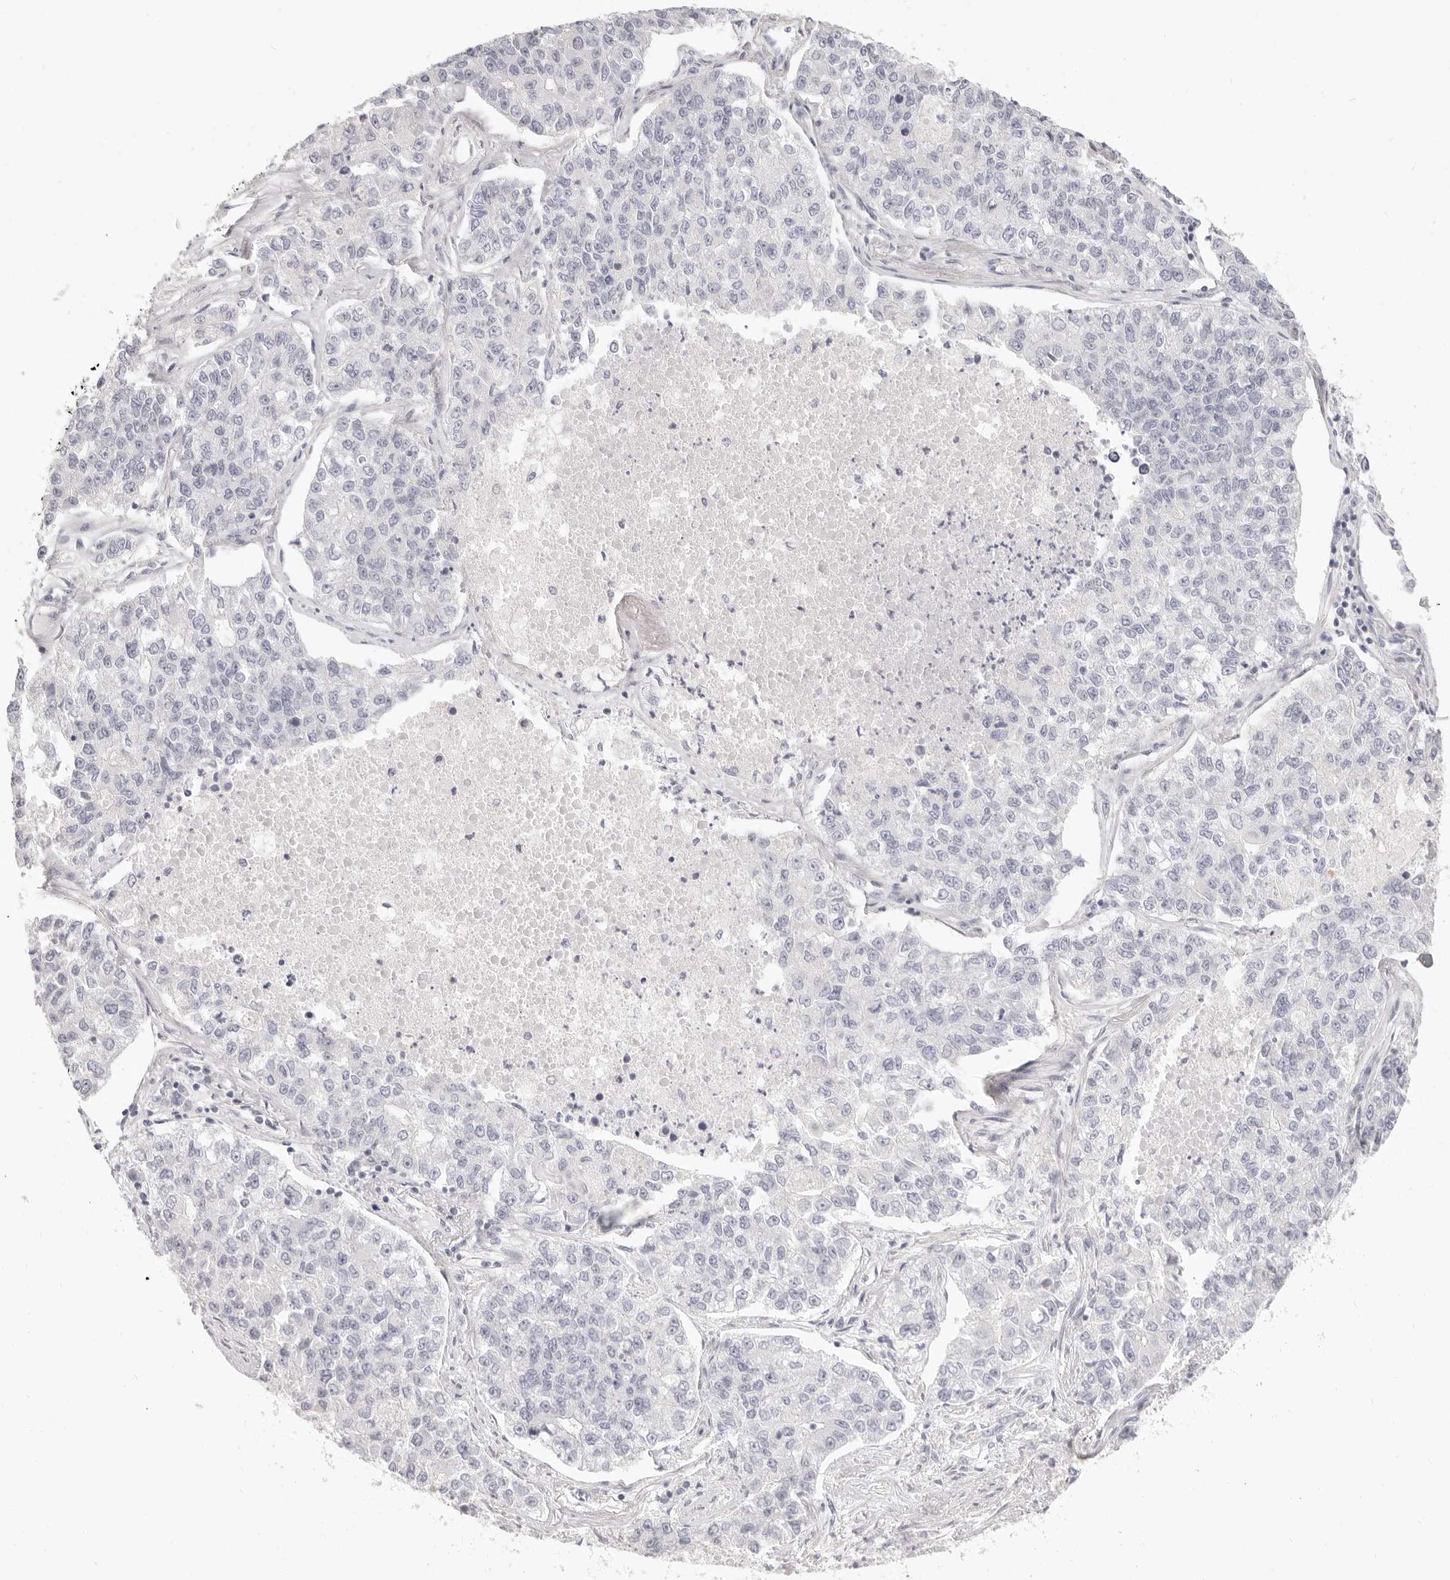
{"staining": {"intensity": "negative", "quantity": "none", "location": "none"}, "tissue": "lung cancer", "cell_type": "Tumor cells", "image_type": "cancer", "snomed": [{"axis": "morphology", "description": "Adenocarcinoma, NOS"}, {"axis": "topography", "description": "Lung"}], "caption": "Lung adenocarcinoma was stained to show a protein in brown. There is no significant staining in tumor cells.", "gene": "FABP1", "patient": {"sex": "male", "age": 49}}